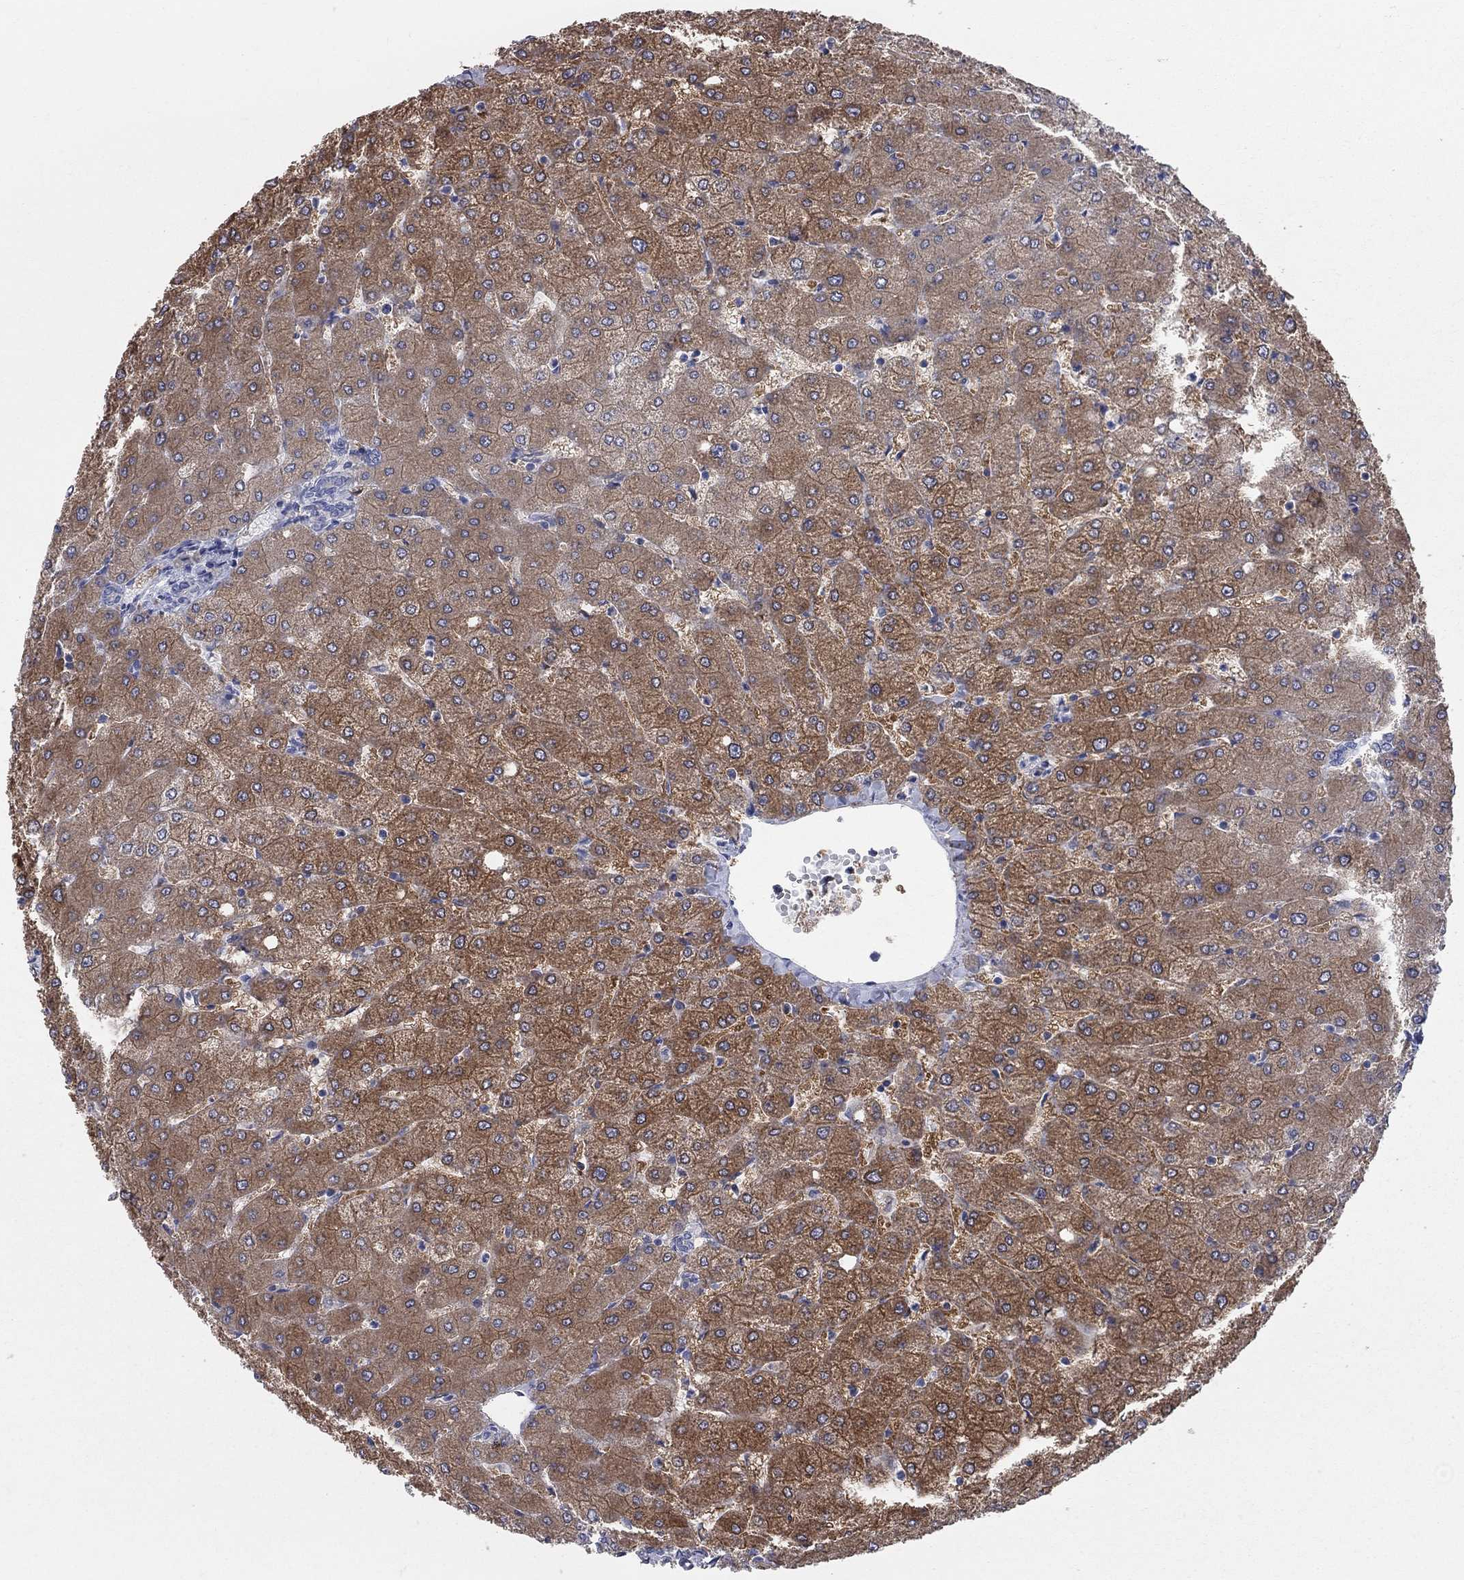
{"staining": {"intensity": "negative", "quantity": "none", "location": "none"}, "tissue": "liver", "cell_type": "Cholangiocytes", "image_type": "normal", "snomed": [{"axis": "morphology", "description": "Normal tissue, NOS"}, {"axis": "topography", "description": "Liver"}], "caption": "DAB (3,3'-diaminobenzidine) immunohistochemical staining of normal human liver exhibits no significant positivity in cholangiocytes.", "gene": "AOX1", "patient": {"sex": "female", "age": 54}}